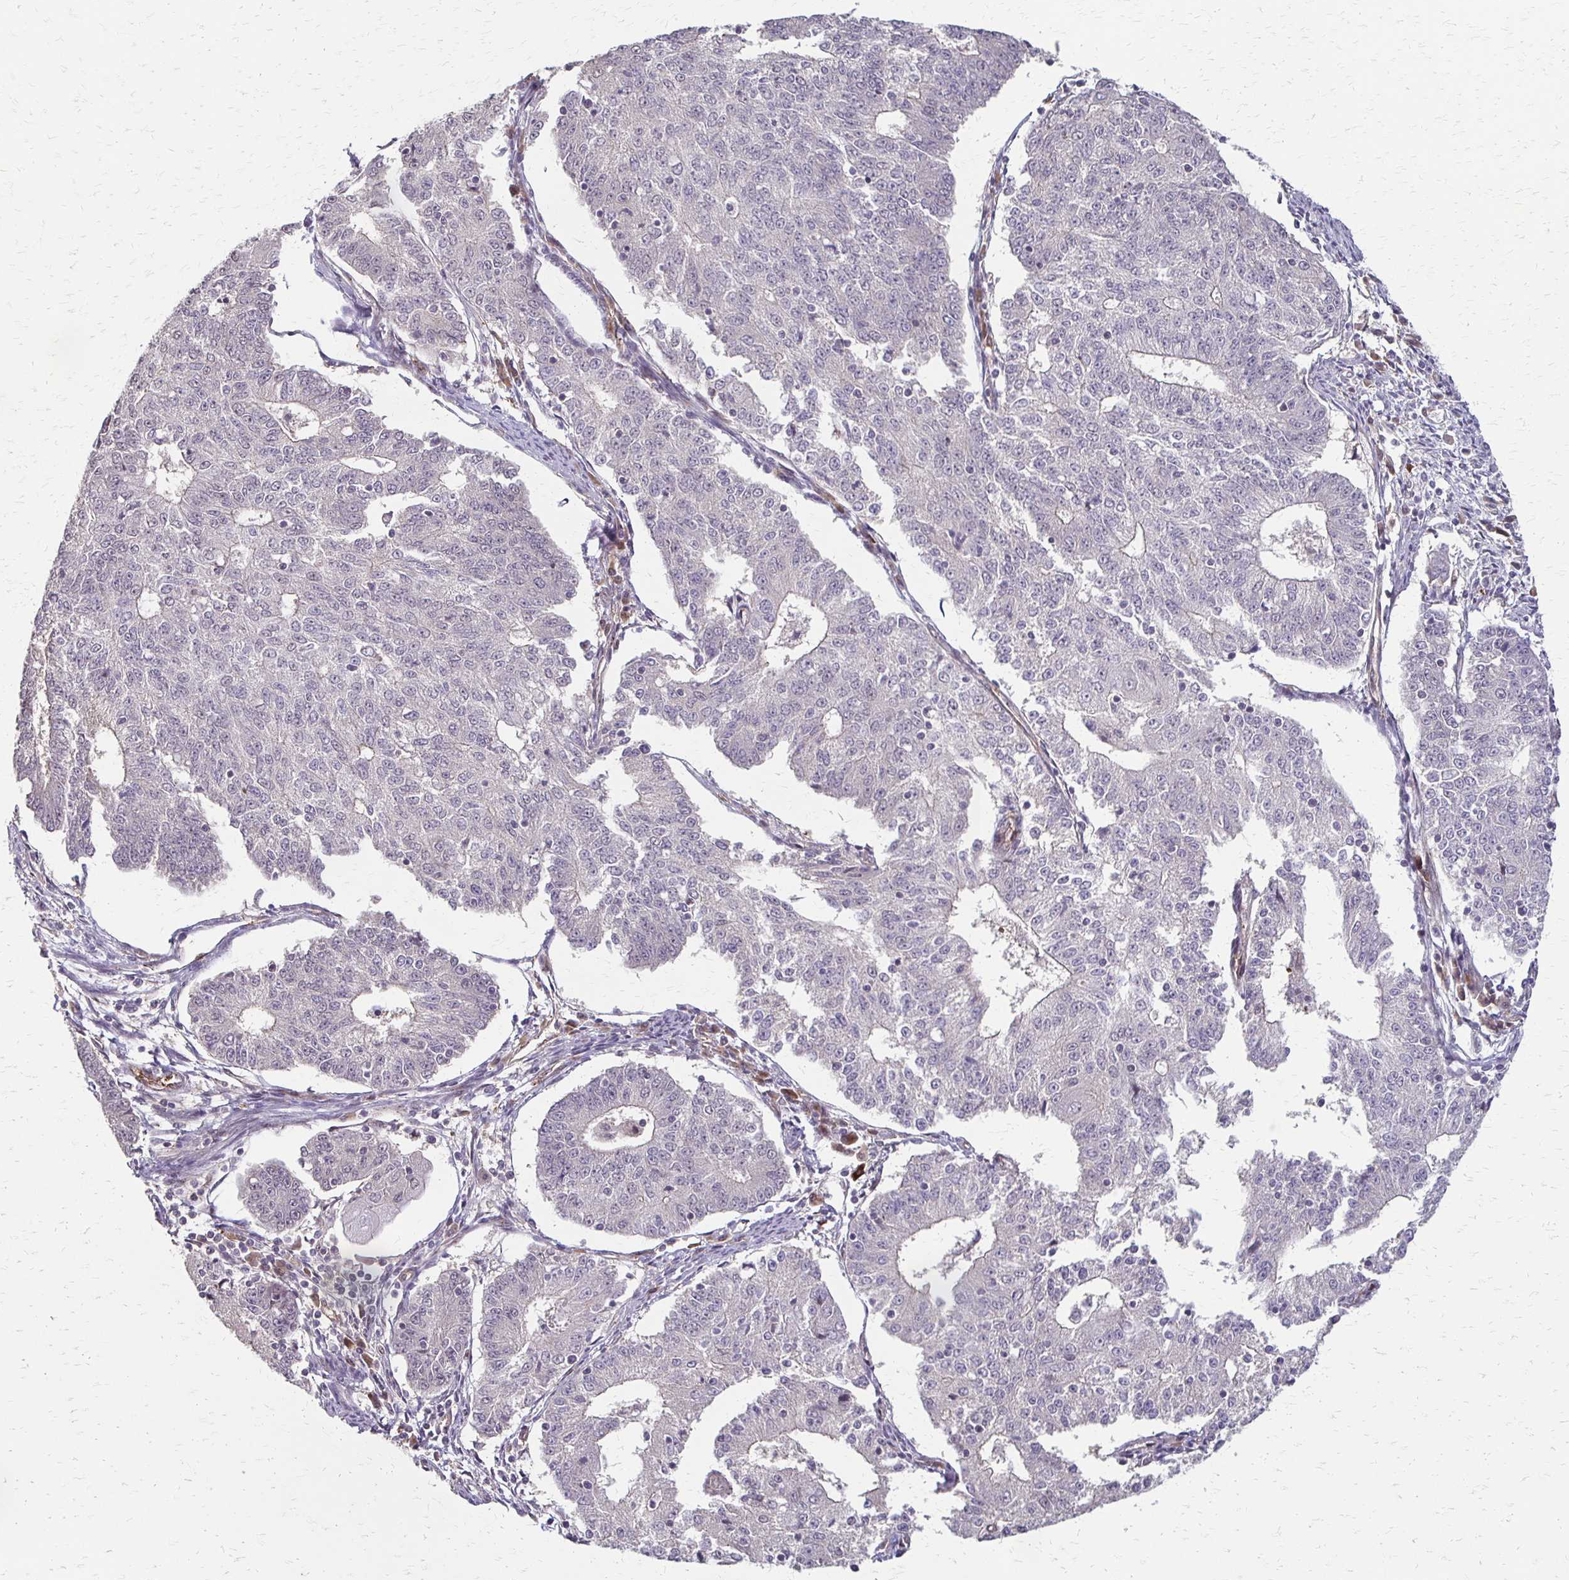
{"staining": {"intensity": "negative", "quantity": "none", "location": "none"}, "tissue": "endometrial cancer", "cell_type": "Tumor cells", "image_type": "cancer", "snomed": [{"axis": "morphology", "description": "Adenocarcinoma, NOS"}, {"axis": "topography", "description": "Endometrium"}], "caption": "Tumor cells show no significant protein positivity in endometrial cancer. The staining was performed using DAB to visualize the protein expression in brown, while the nuclei were stained in blue with hematoxylin (Magnification: 20x).", "gene": "CFL2", "patient": {"sex": "female", "age": 56}}